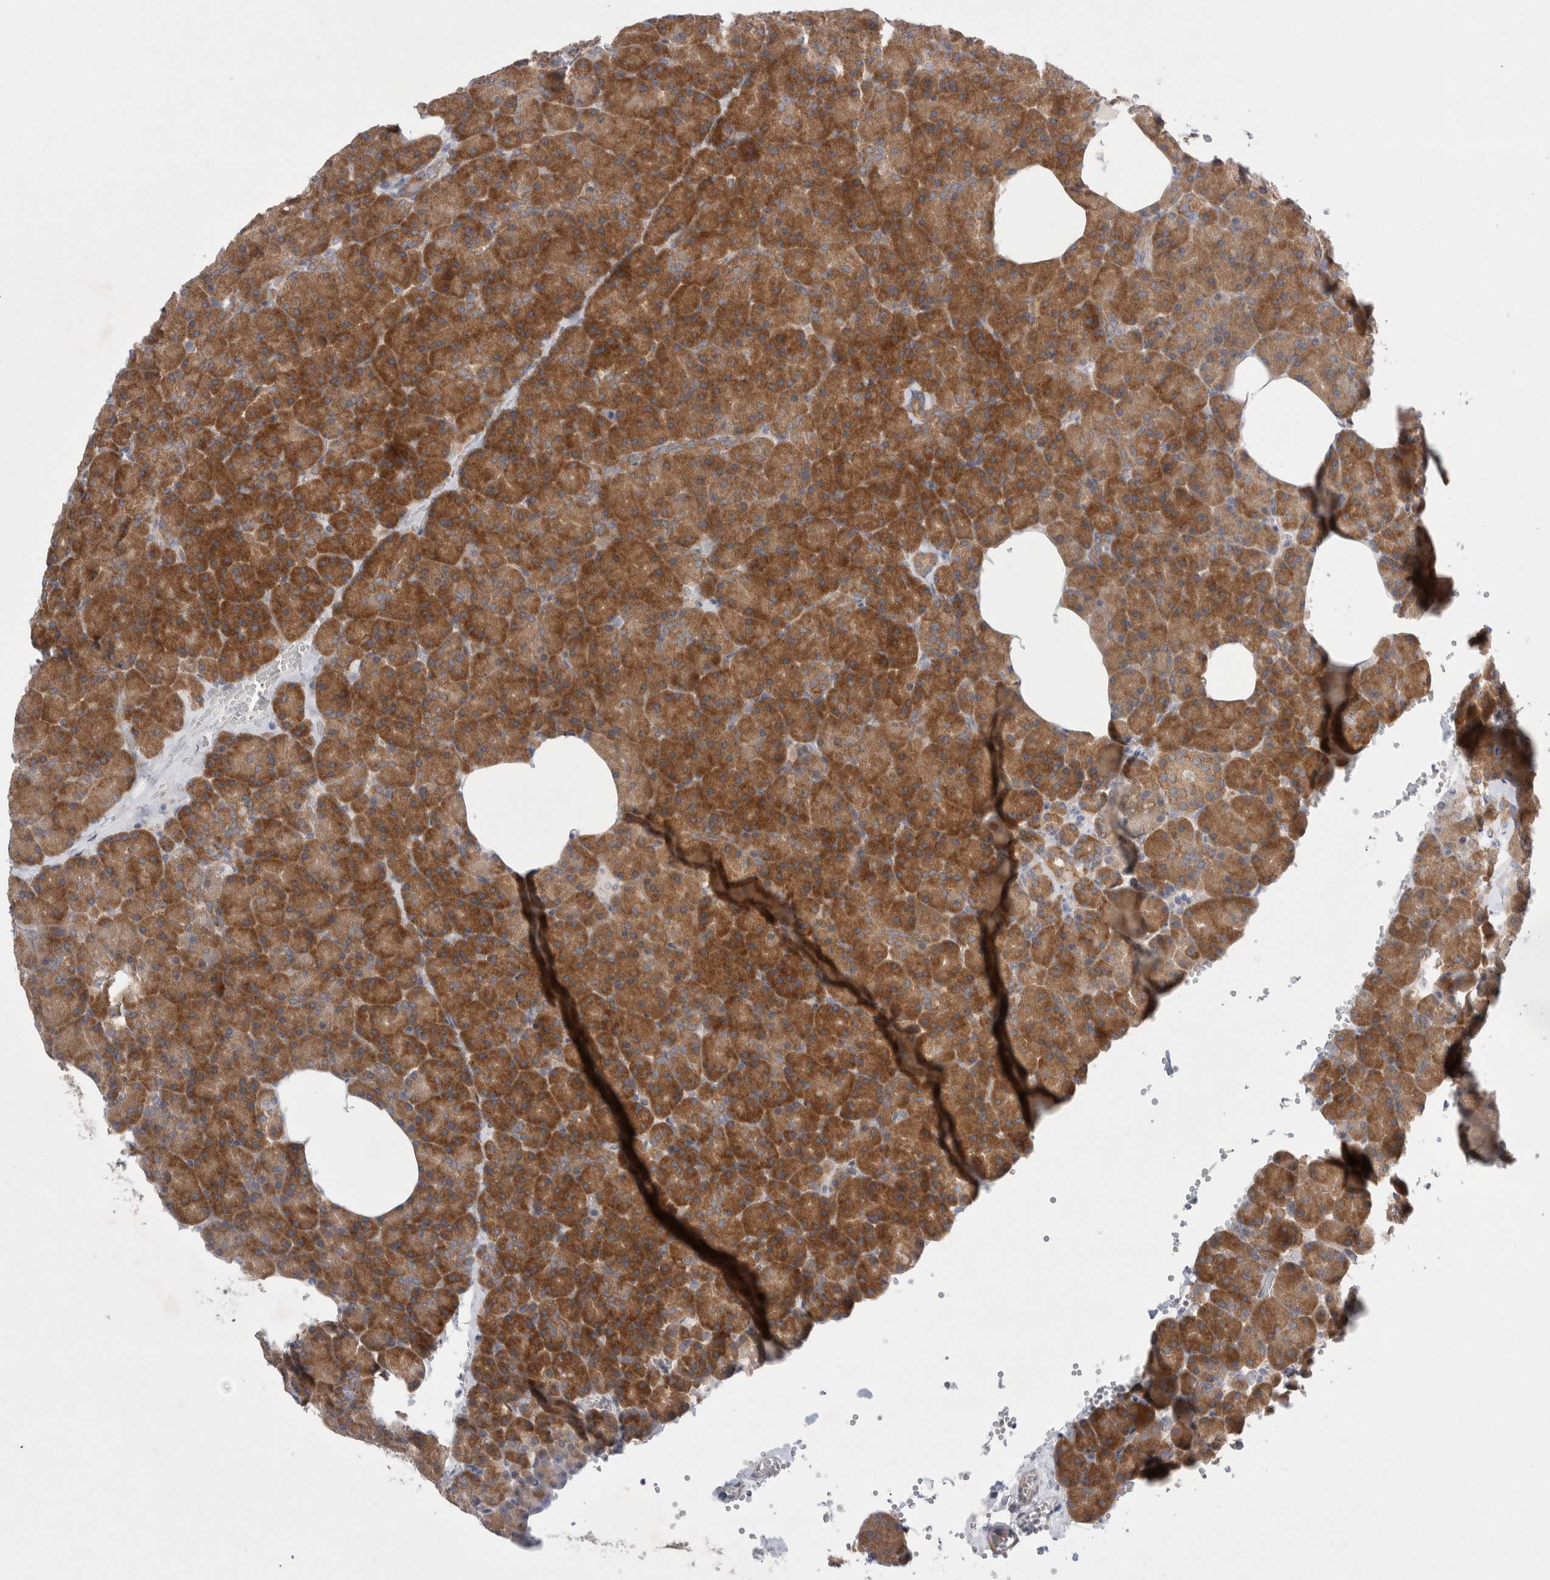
{"staining": {"intensity": "strong", "quantity": ">75%", "location": "cytoplasmic/membranous"}, "tissue": "pancreas", "cell_type": "Exocrine glandular cells", "image_type": "normal", "snomed": [{"axis": "morphology", "description": "Normal tissue, NOS"}, {"axis": "morphology", "description": "Carcinoid, malignant, NOS"}, {"axis": "topography", "description": "Pancreas"}], "caption": "Strong cytoplasmic/membranous expression is seen in approximately >75% of exocrine glandular cells in unremarkable pancreas. (DAB IHC, brown staining for protein, blue staining for nuclei).", "gene": "WIPF2", "patient": {"sex": "female", "age": 35}}